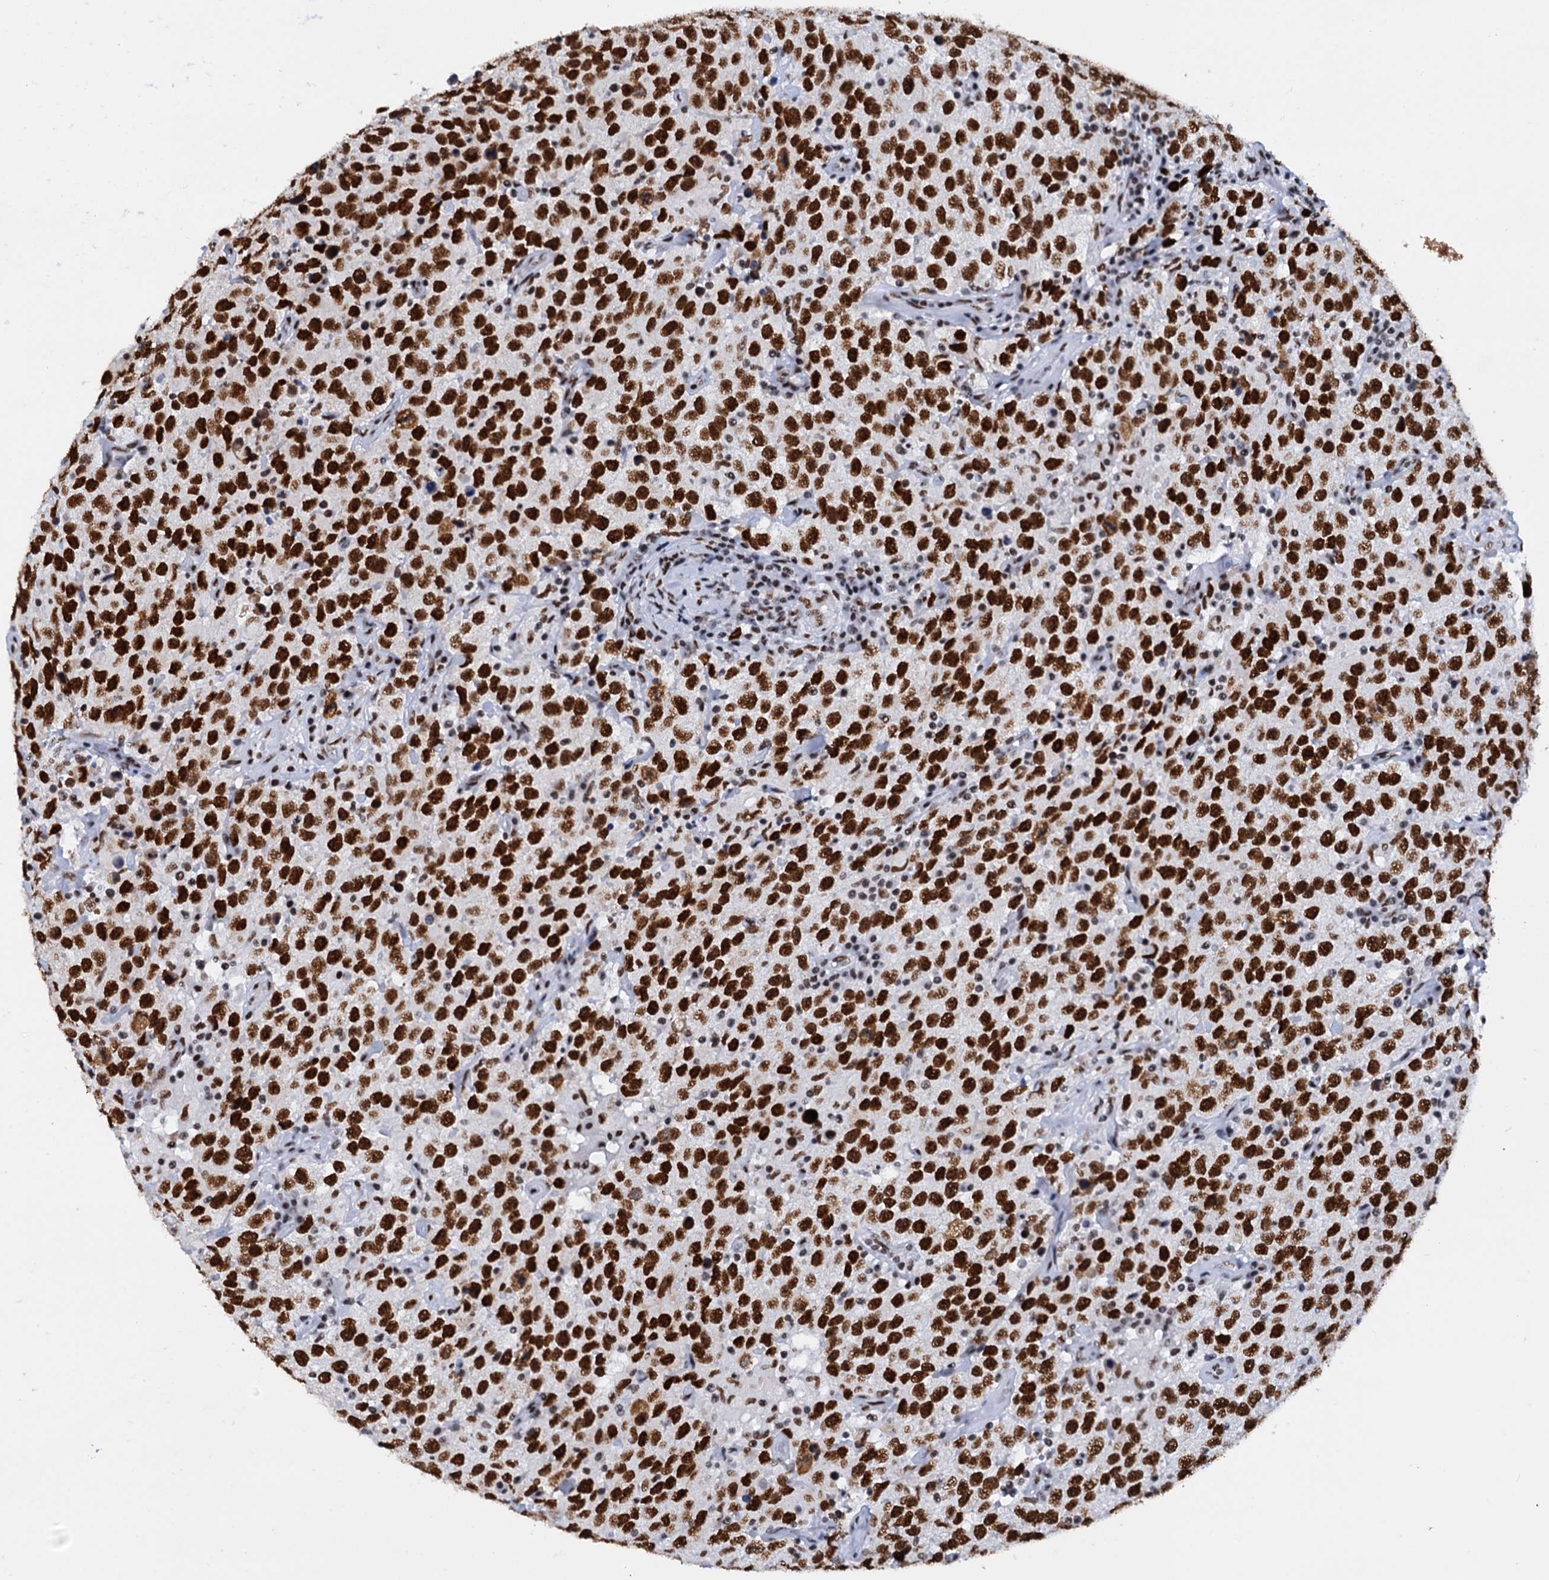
{"staining": {"intensity": "strong", "quantity": ">75%", "location": "nuclear"}, "tissue": "testis cancer", "cell_type": "Tumor cells", "image_type": "cancer", "snomed": [{"axis": "morphology", "description": "Seminoma, NOS"}, {"axis": "topography", "description": "Testis"}], "caption": "Immunohistochemical staining of human seminoma (testis) exhibits high levels of strong nuclear protein expression in about >75% of tumor cells.", "gene": "SLTM", "patient": {"sex": "male", "age": 41}}